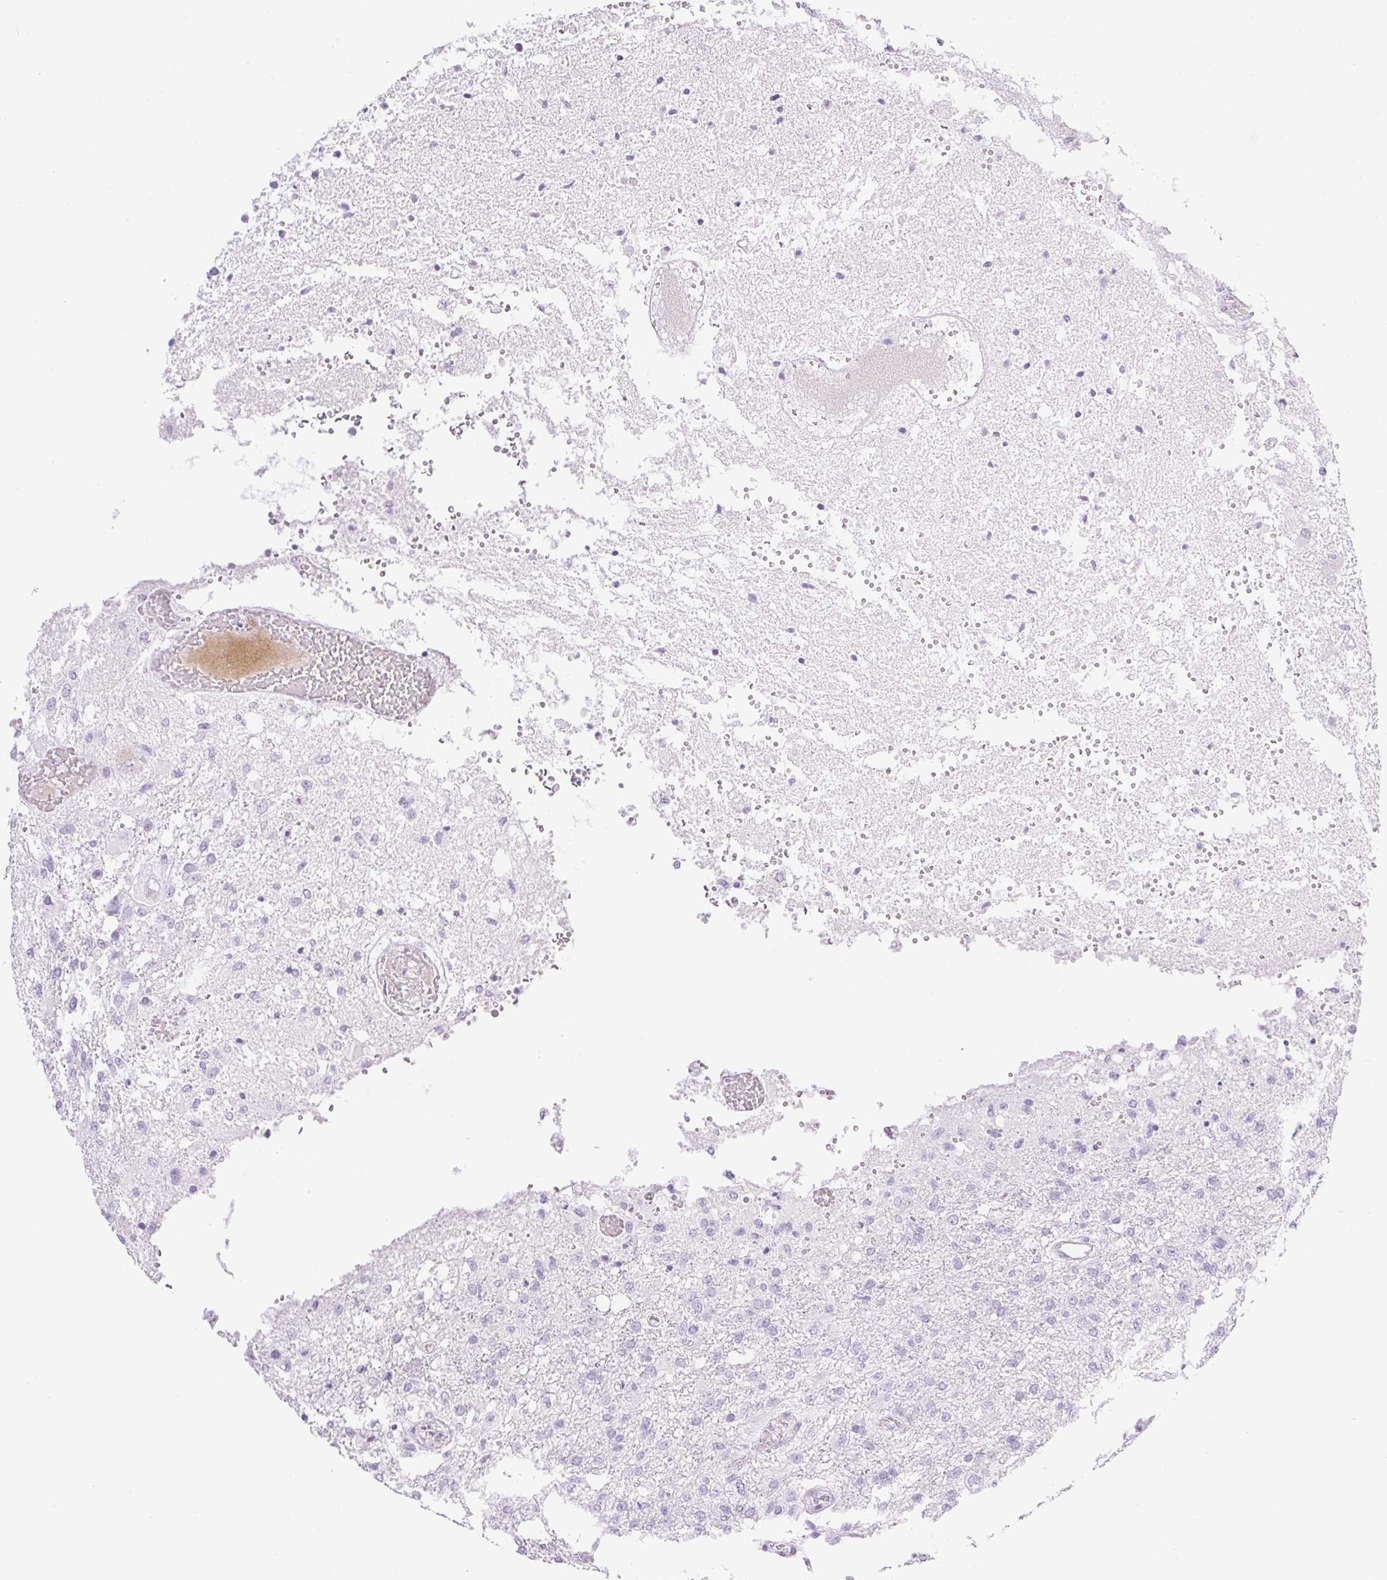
{"staining": {"intensity": "negative", "quantity": "none", "location": "none"}, "tissue": "glioma", "cell_type": "Tumor cells", "image_type": "cancer", "snomed": [{"axis": "morphology", "description": "Glioma, malignant, High grade"}, {"axis": "topography", "description": "Brain"}], "caption": "Tumor cells show no significant protein staining in glioma.", "gene": "SPRR4", "patient": {"sex": "female", "age": 74}}